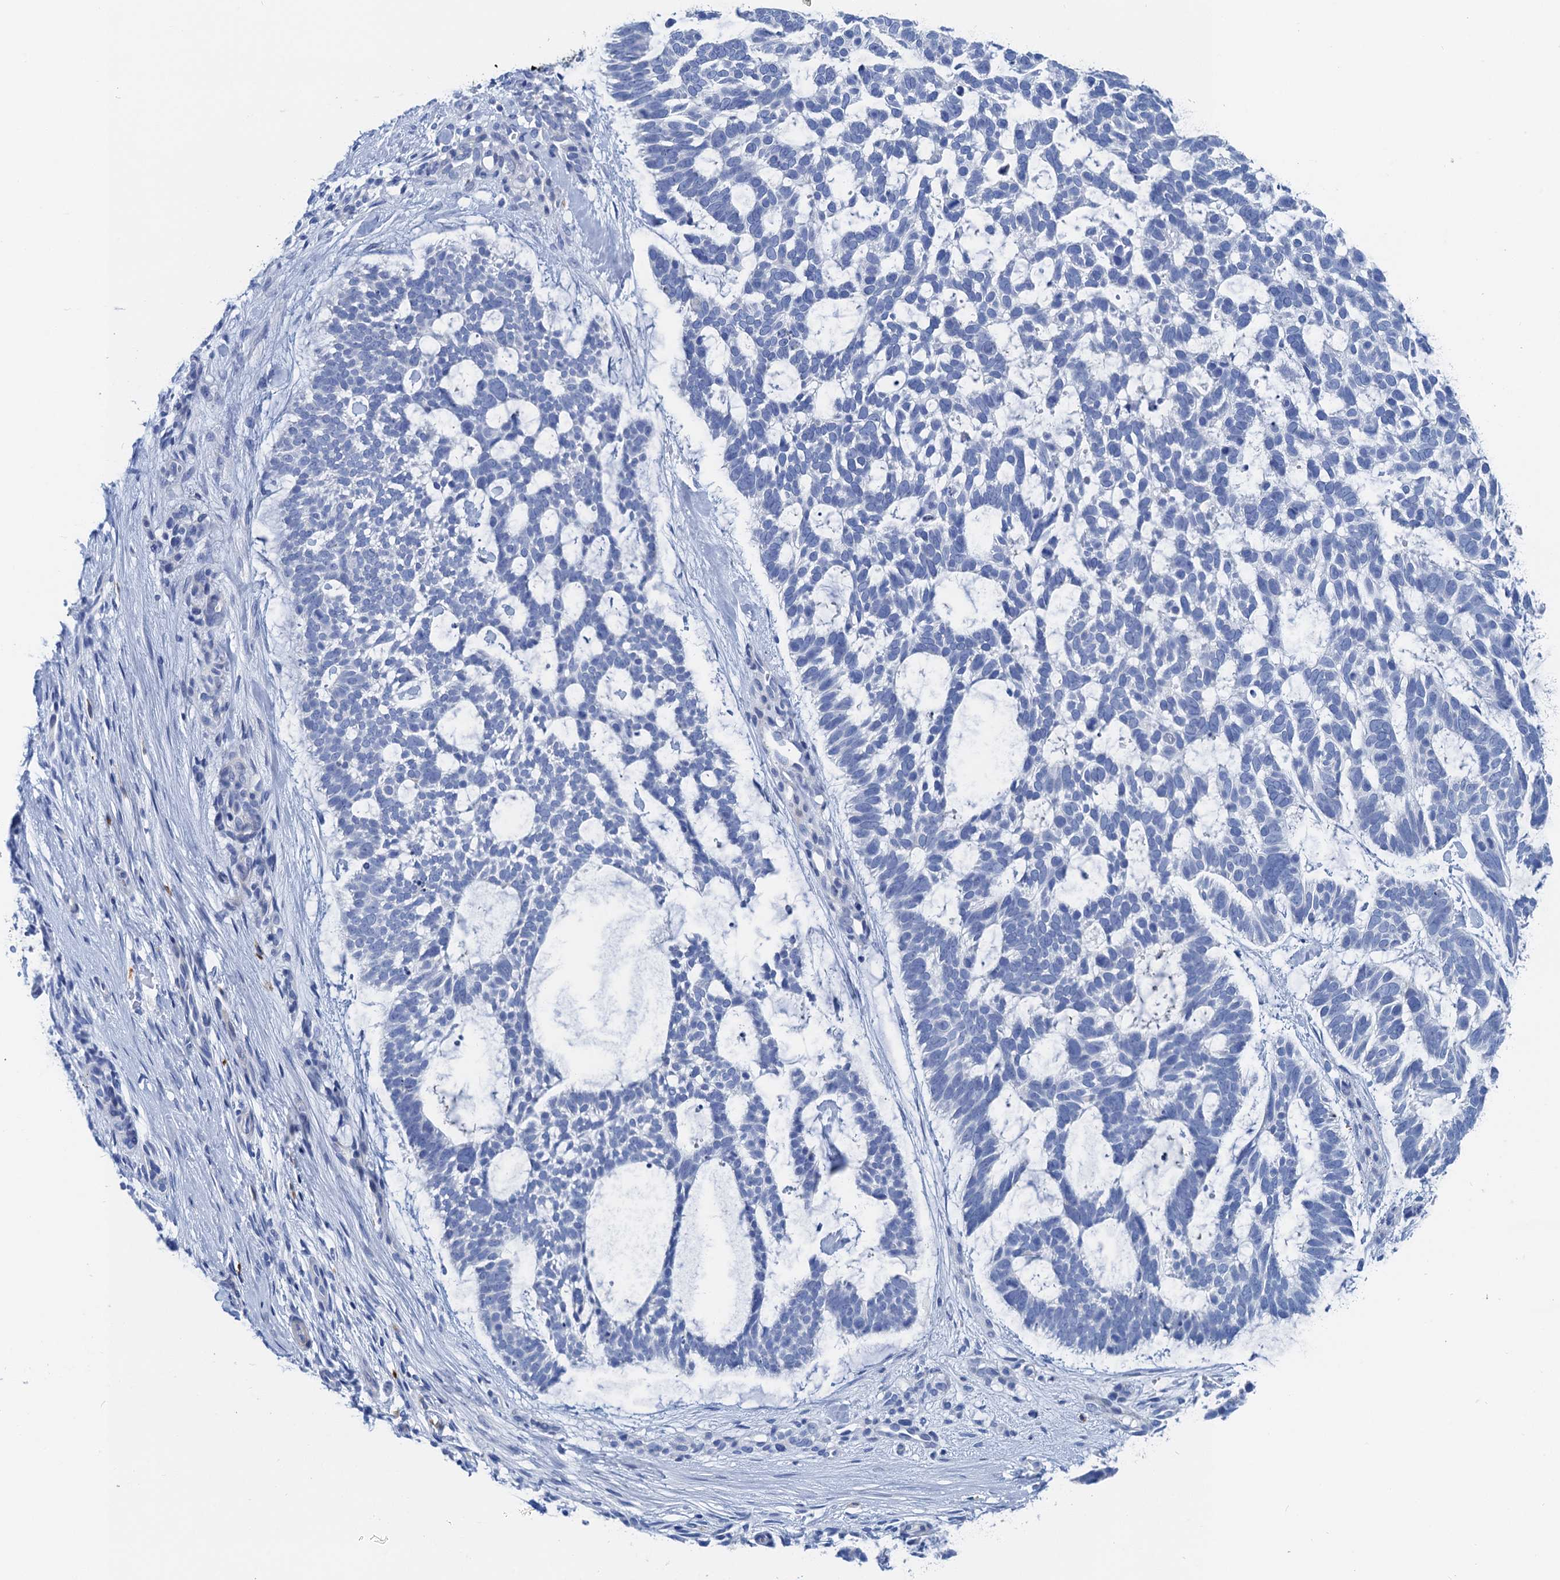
{"staining": {"intensity": "negative", "quantity": "none", "location": "none"}, "tissue": "skin cancer", "cell_type": "Tumor cells", "image_type": "cancer", "snomed": [{"axis": "morphology", "description": "Basal cell carcinoma"}, {"axis": "topography", "description": "Skin"}], "caption": "Immunohistochemistry photomicrograph of skin basal cell carcinoma stained for a protein (brown), which exhibits no expression in tumor cells.", "gene": "NLRP10", "patient": {"sex": "male", "age": 88}}